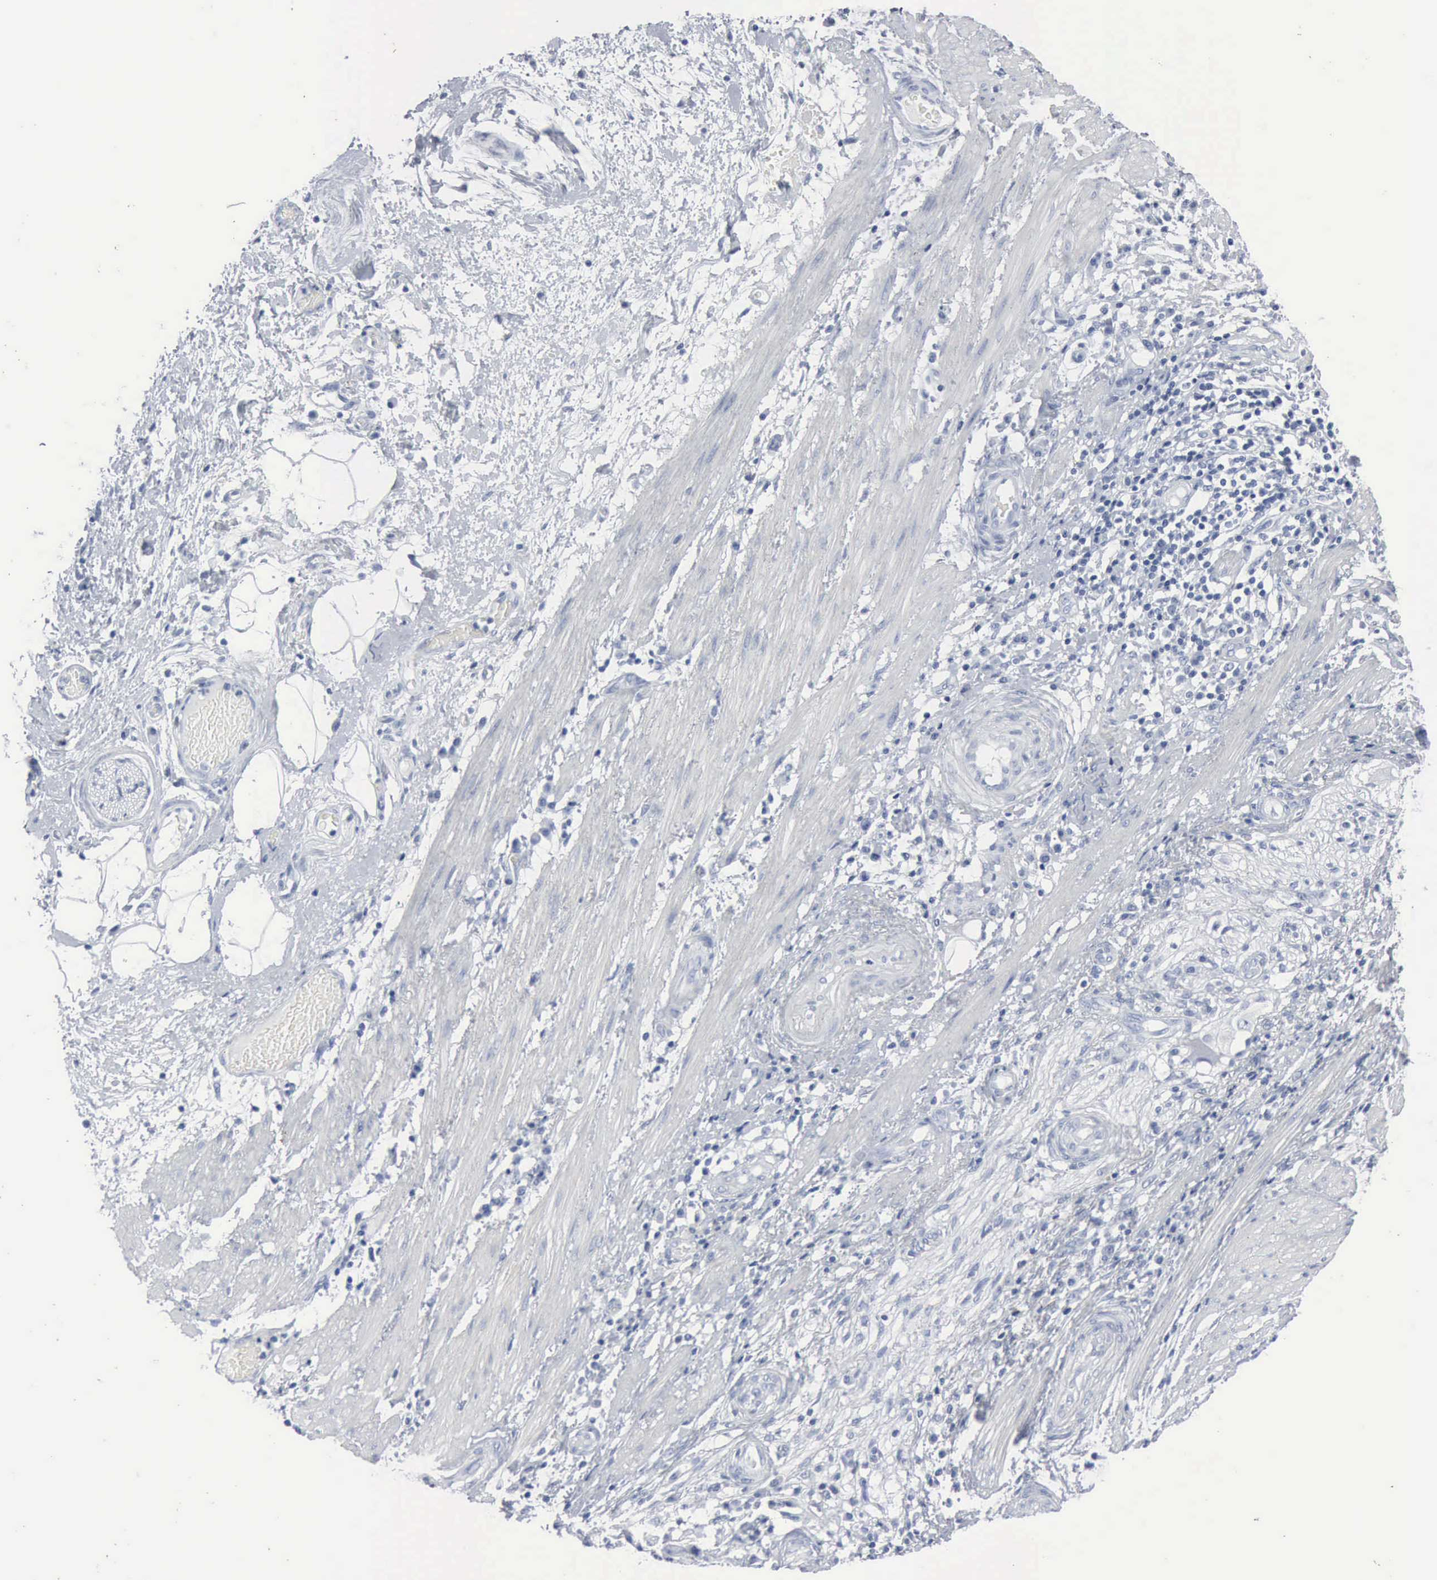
{"staining": {"intensity": "negative", "quantity": "none", "location": "none"}, "tissue": "stomach cancer", "cell_type": "Tumor cells", "image_type": "cancer", "snomed": [{"axis": "morphology", "description": "Adenocarcinoma, NOS"}, {"axis": "topography", "description": "Stomach, lower"}], "caption": "Immunohistochemistry photomicrograph of stomach cancer stained for a protein (brown), which reveals no staining in tumor cells.", "gene": "DMD", "patient": {"sex": "female", "age": 86}}